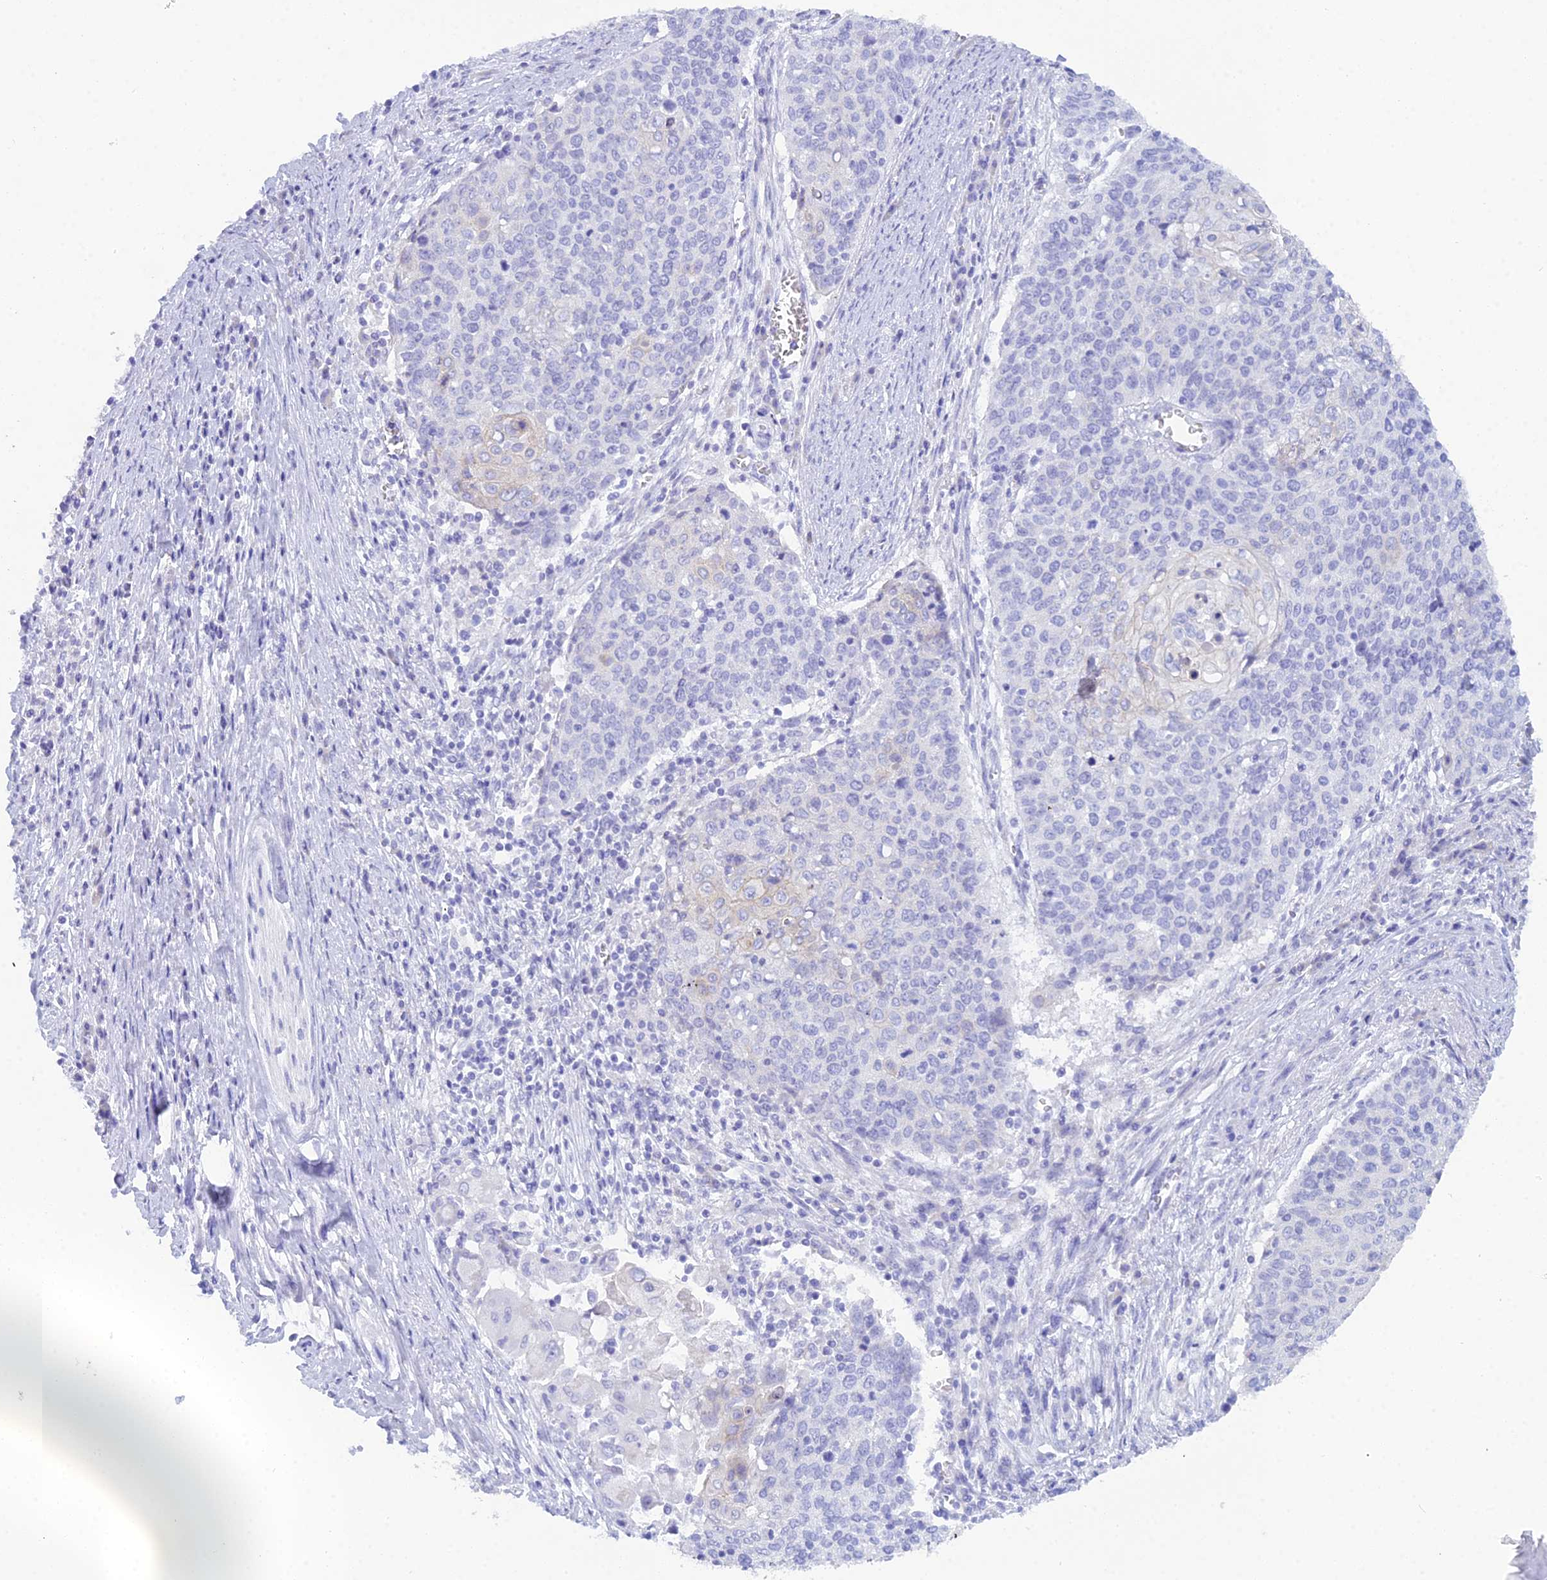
{"staining": {"intensity": "negative", "quantity": "none", "location": "none"}, "tissue": "cervical cancer", "cell_type": "Tumor cells", "image_type": "cancer", "snomed": [{"axis": "morphology", "description": "Squamous cell carcinoma, NOS"}, {"axis": "topography", "description": "Cervix"}], "caption": "Immunohistochemistry (IHC) of cervical cancer (squamous cell carcinoma) shows no staining in tumor cells.", "gene": "REG1A", "patient": {"sex": "female", "age": 39}}